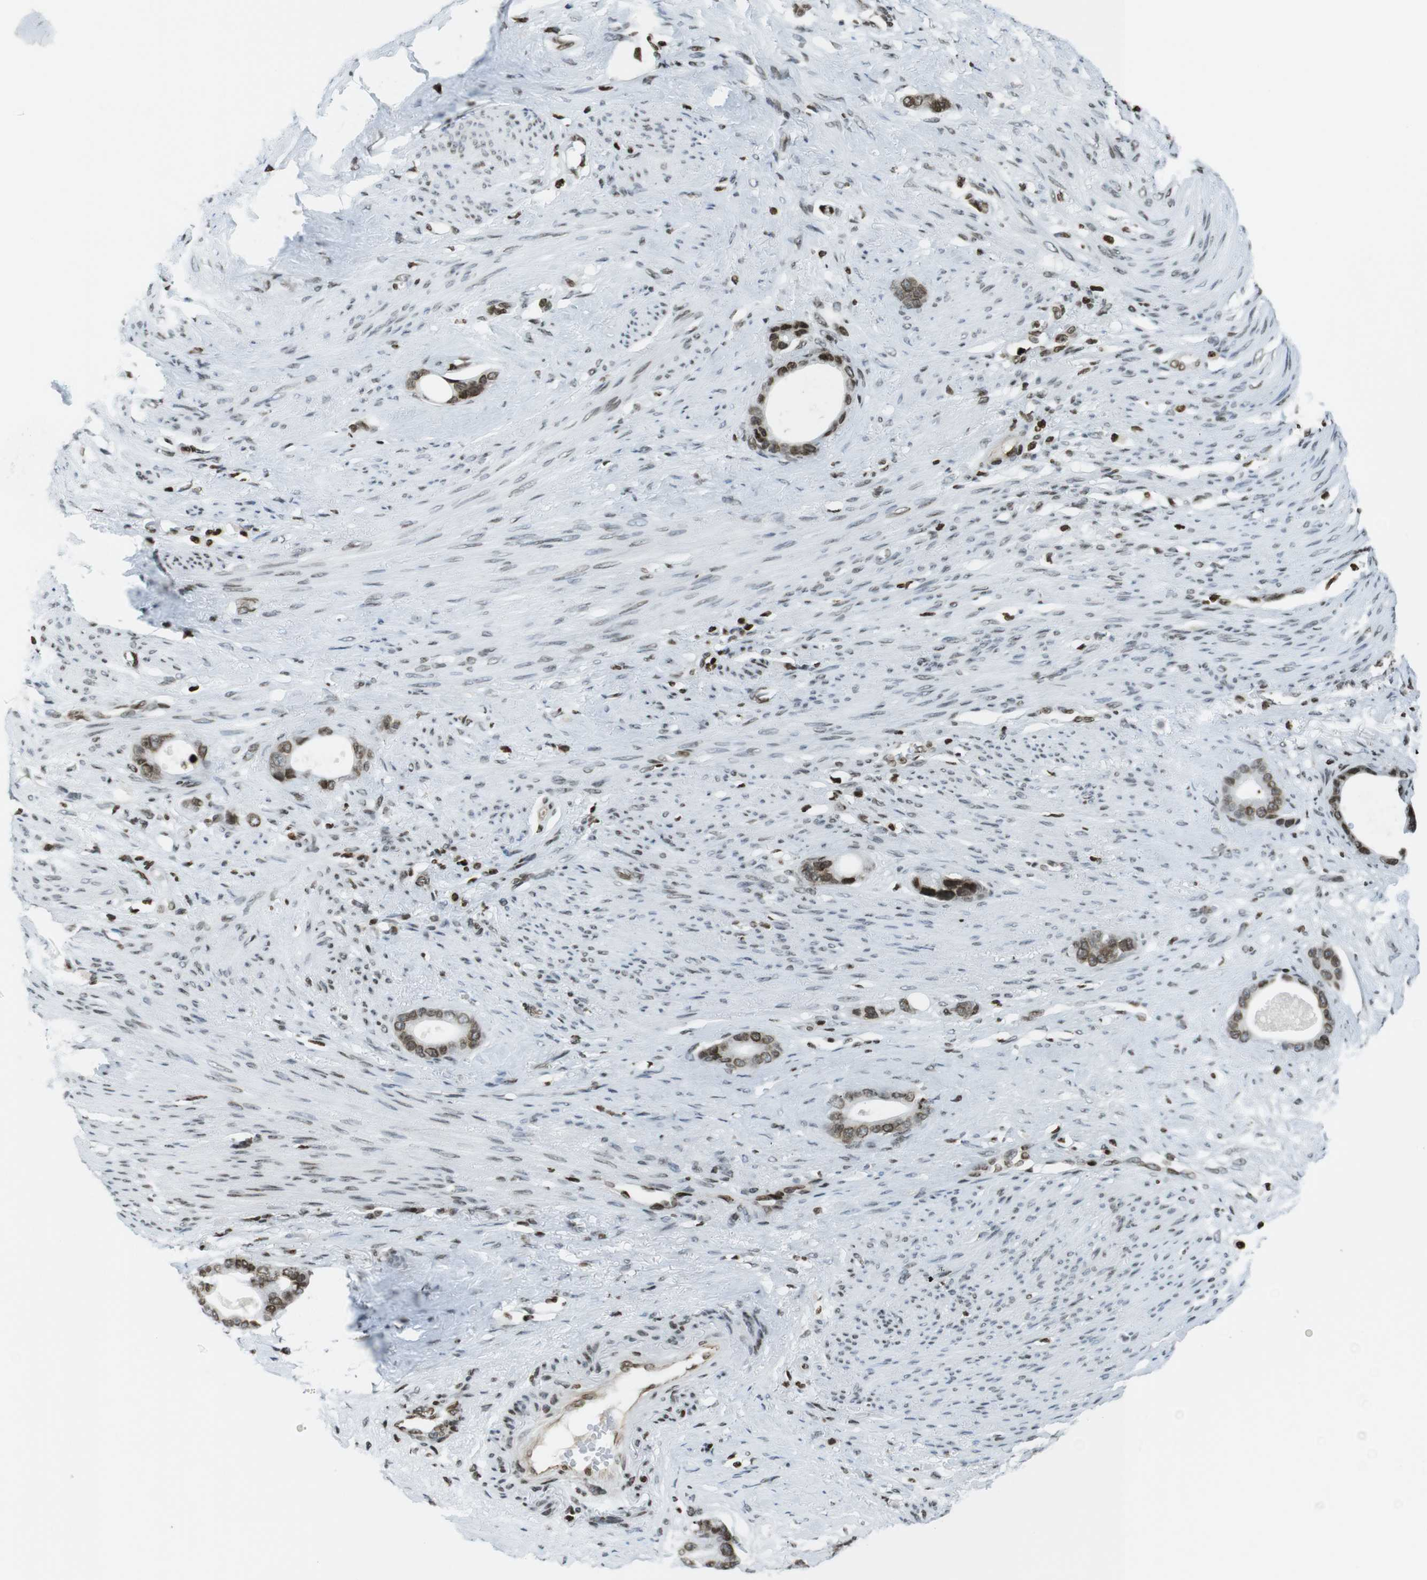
{"staining": {"intensity": "strong", "quantity": ">75%", "location": "nuclear"}, "tissue": "stomach cancer", "cell_type": "Tumor cells", "image_type": "cancer", "snomed": [{"axis": "morphology", "description": "Adenocarcinoma, NOS"}, {"axis": "topography", "description": "Stomach"}], "caption": "A brown stain labels strong nuclear positivity of a protein in human stomach cancer tumor cells.", "gene": "H2AC8", "patient": {"sex": "female", "age": 75}}